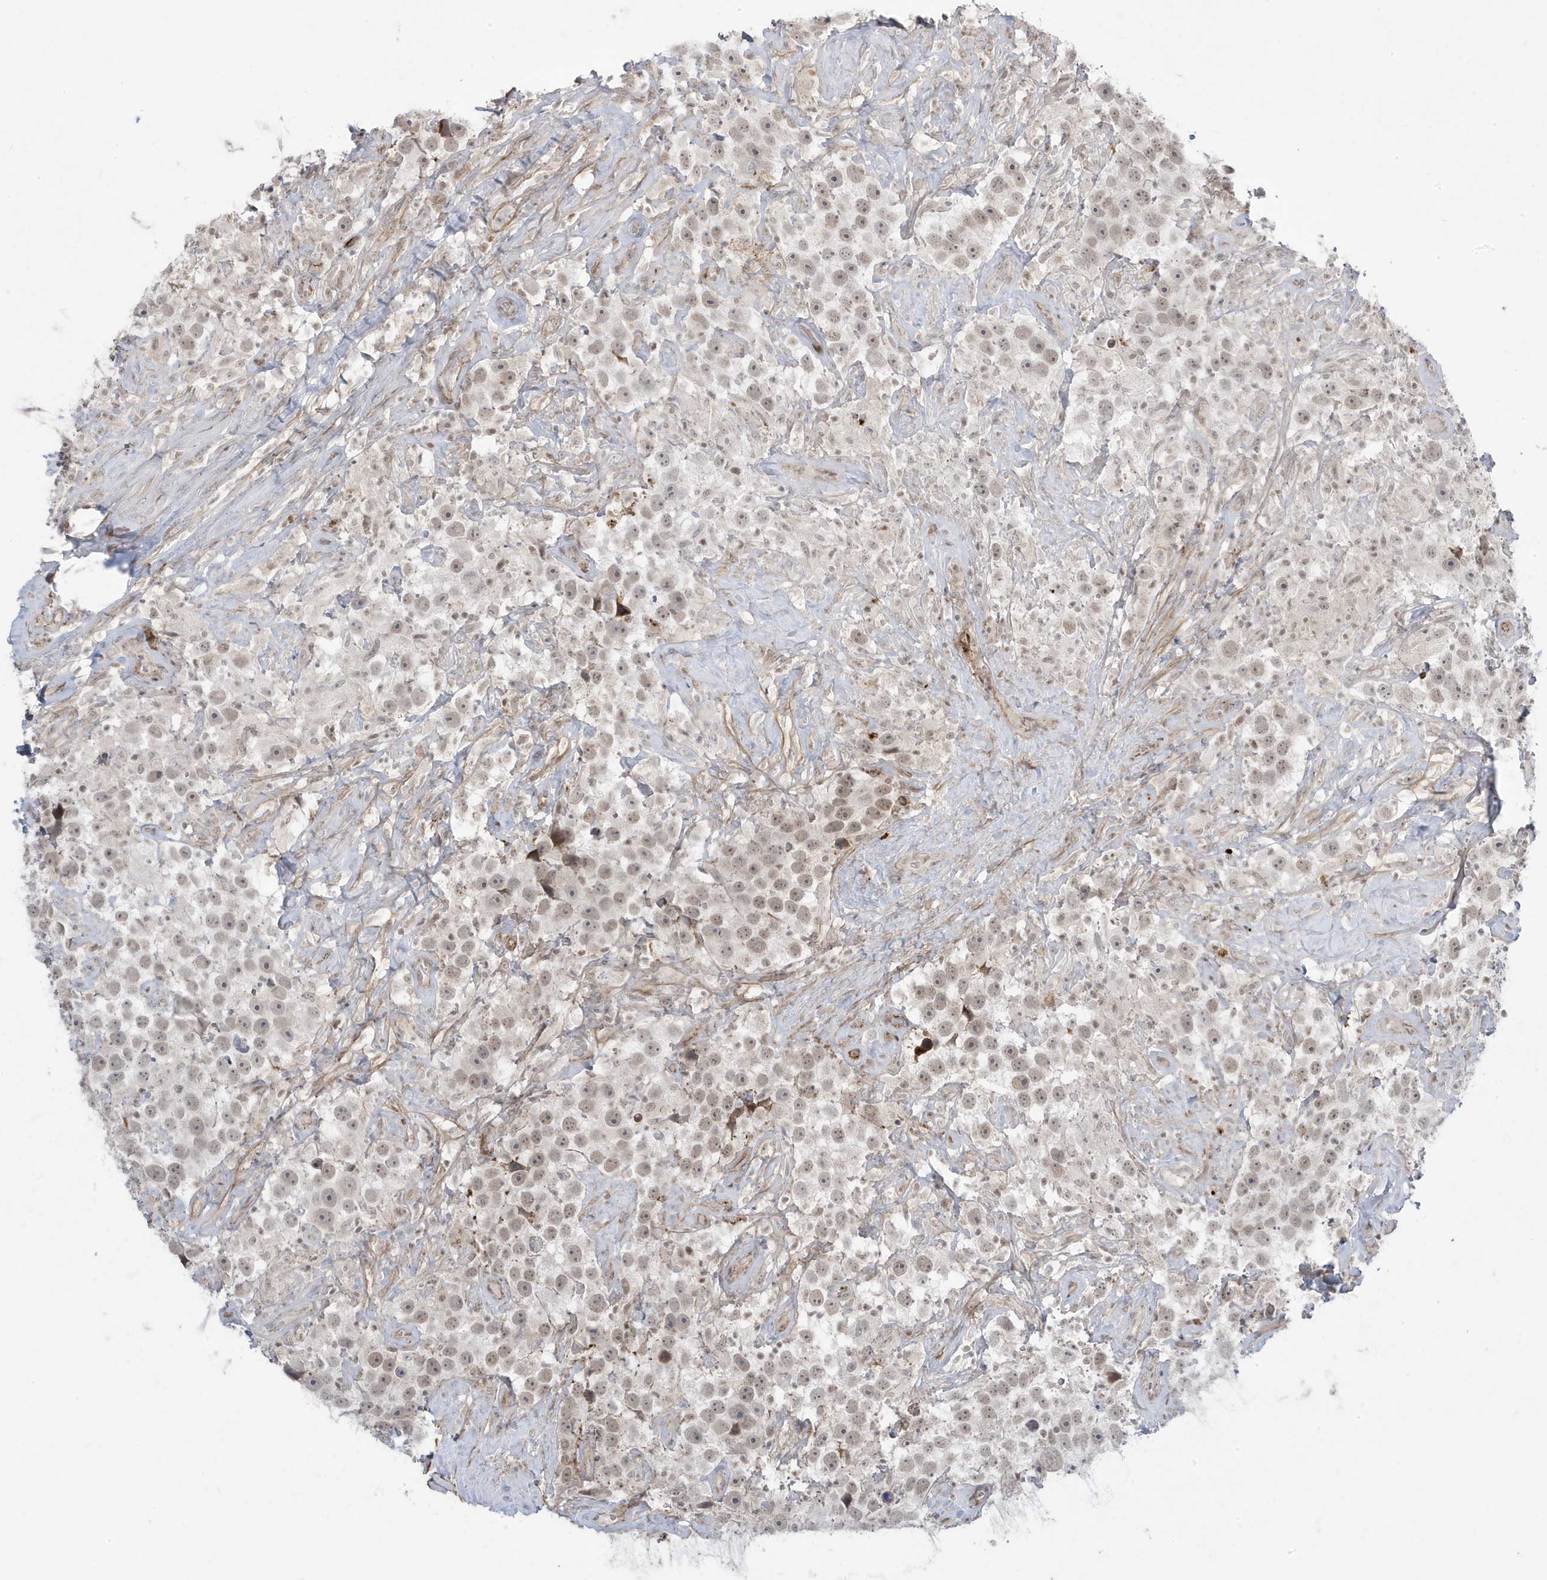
{"staining": {"intensity": "moderate", "quantity": ">75%", "location": "nuclear"}, "tissue": "testis cancer", "cell_type": "Tumor cells", "image_type": "cancer", "snomed": [{"axis": "morphology", "description": "Seminoma, NOS"}, {"axis": "topography", "description": "Testis"}], "caption": "Testis cancer (seminoma) was stained to show a protein in brown. There is medium levels of moderate nuclear expression in about >75% of tumor cells. The staining was performed using DAB (3,3'-diaminobenzidine), with brown indicating positive protein expression. Nuclei are stained blue with hematoxylin.", "gene": "ADAMTSL3", "patient": {"sex": "male", "age": 49}}